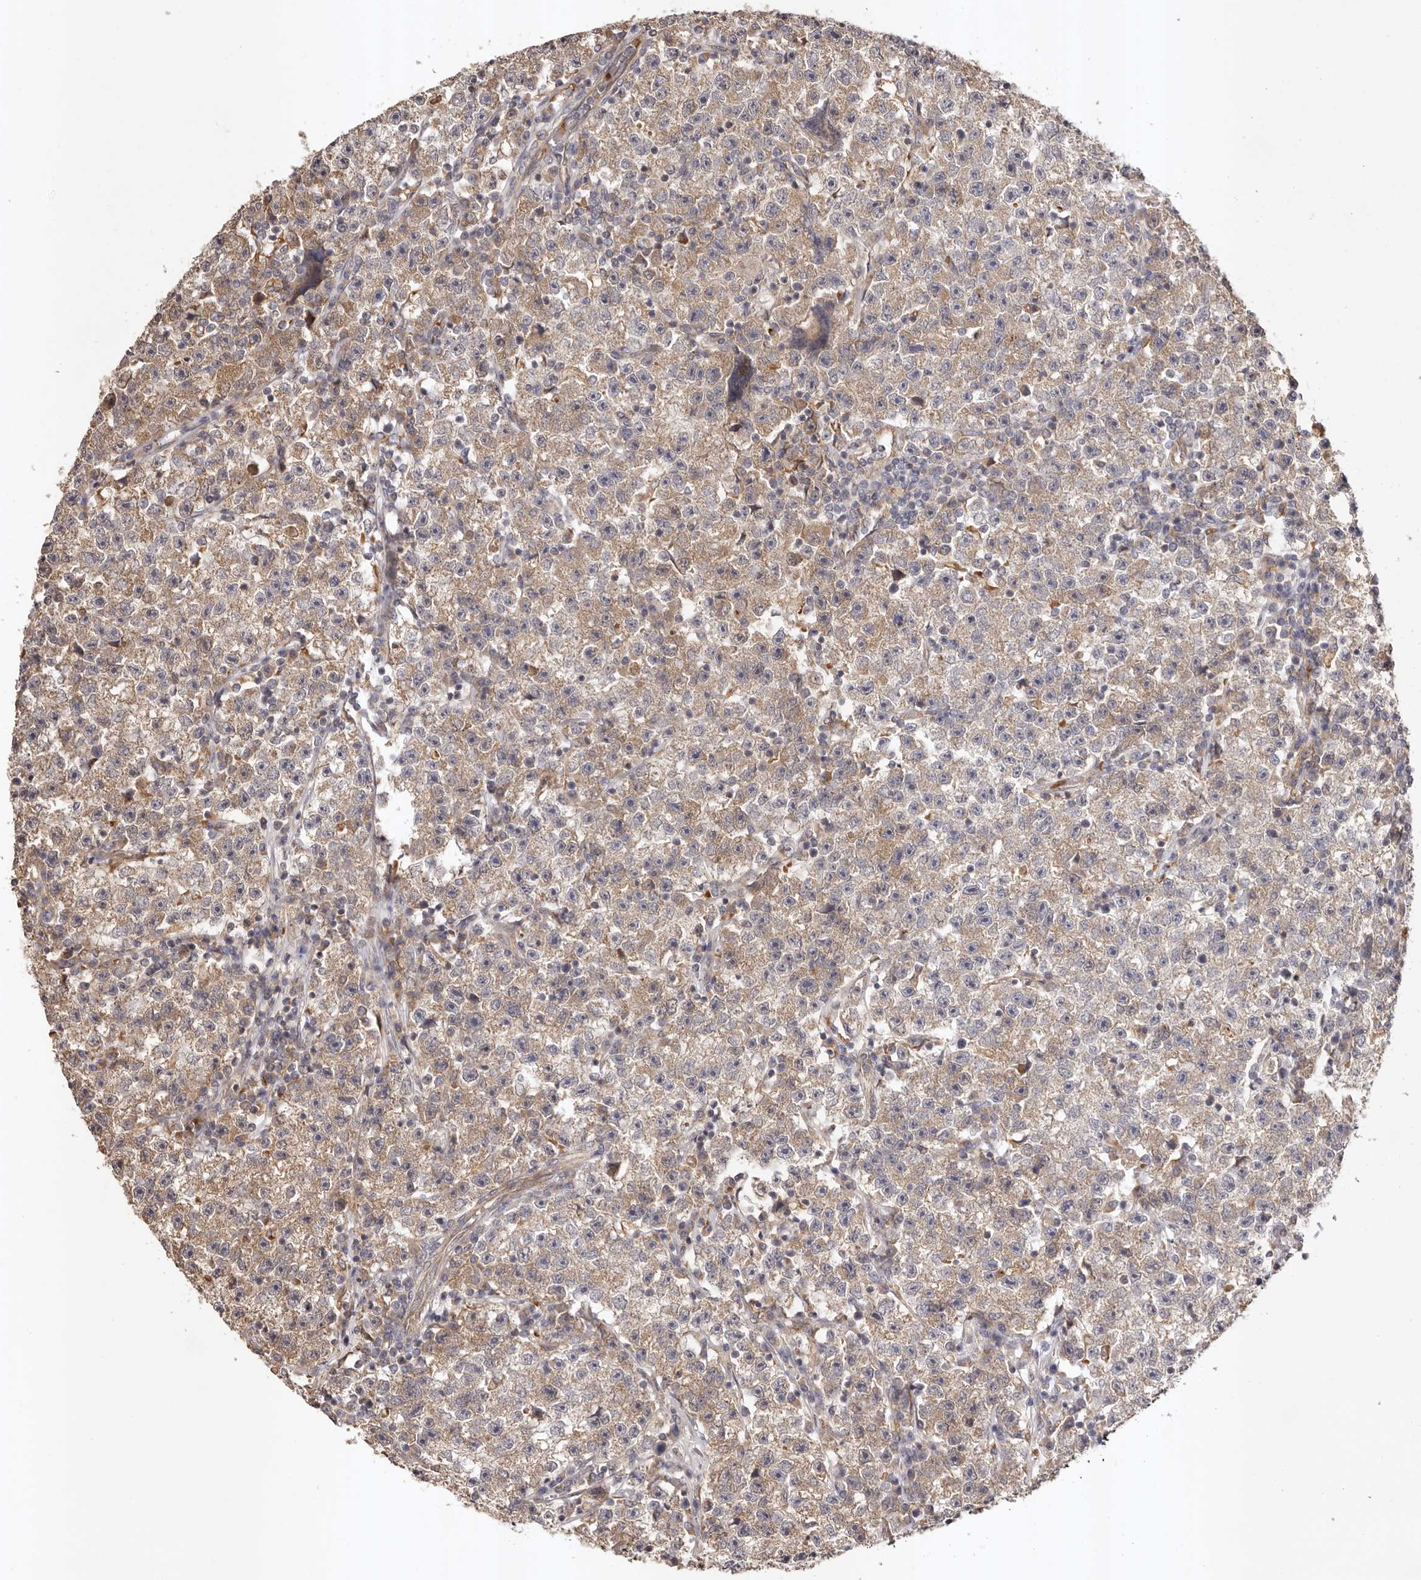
{"staining": {"intensity": "weak", "quantity": ">75%", "location": "cytoplasmic/membranous"}, "tissue": "testis cancer", "cell_type": "Tumor cells", "image_type": "cancer", "snomed": [{"axis": "morphology", "description": "Seminoma, NOS"}, {"axis": "topography", "description": "Testis"}], "caption": "Protein expression analysis of human testis cancer (seminoma) reveals weak cytoplasmic/membranous staining in approximately >75% of tumor cells.", "gene": "UBR2", "patient": {"sex": "male", "age": 22}}